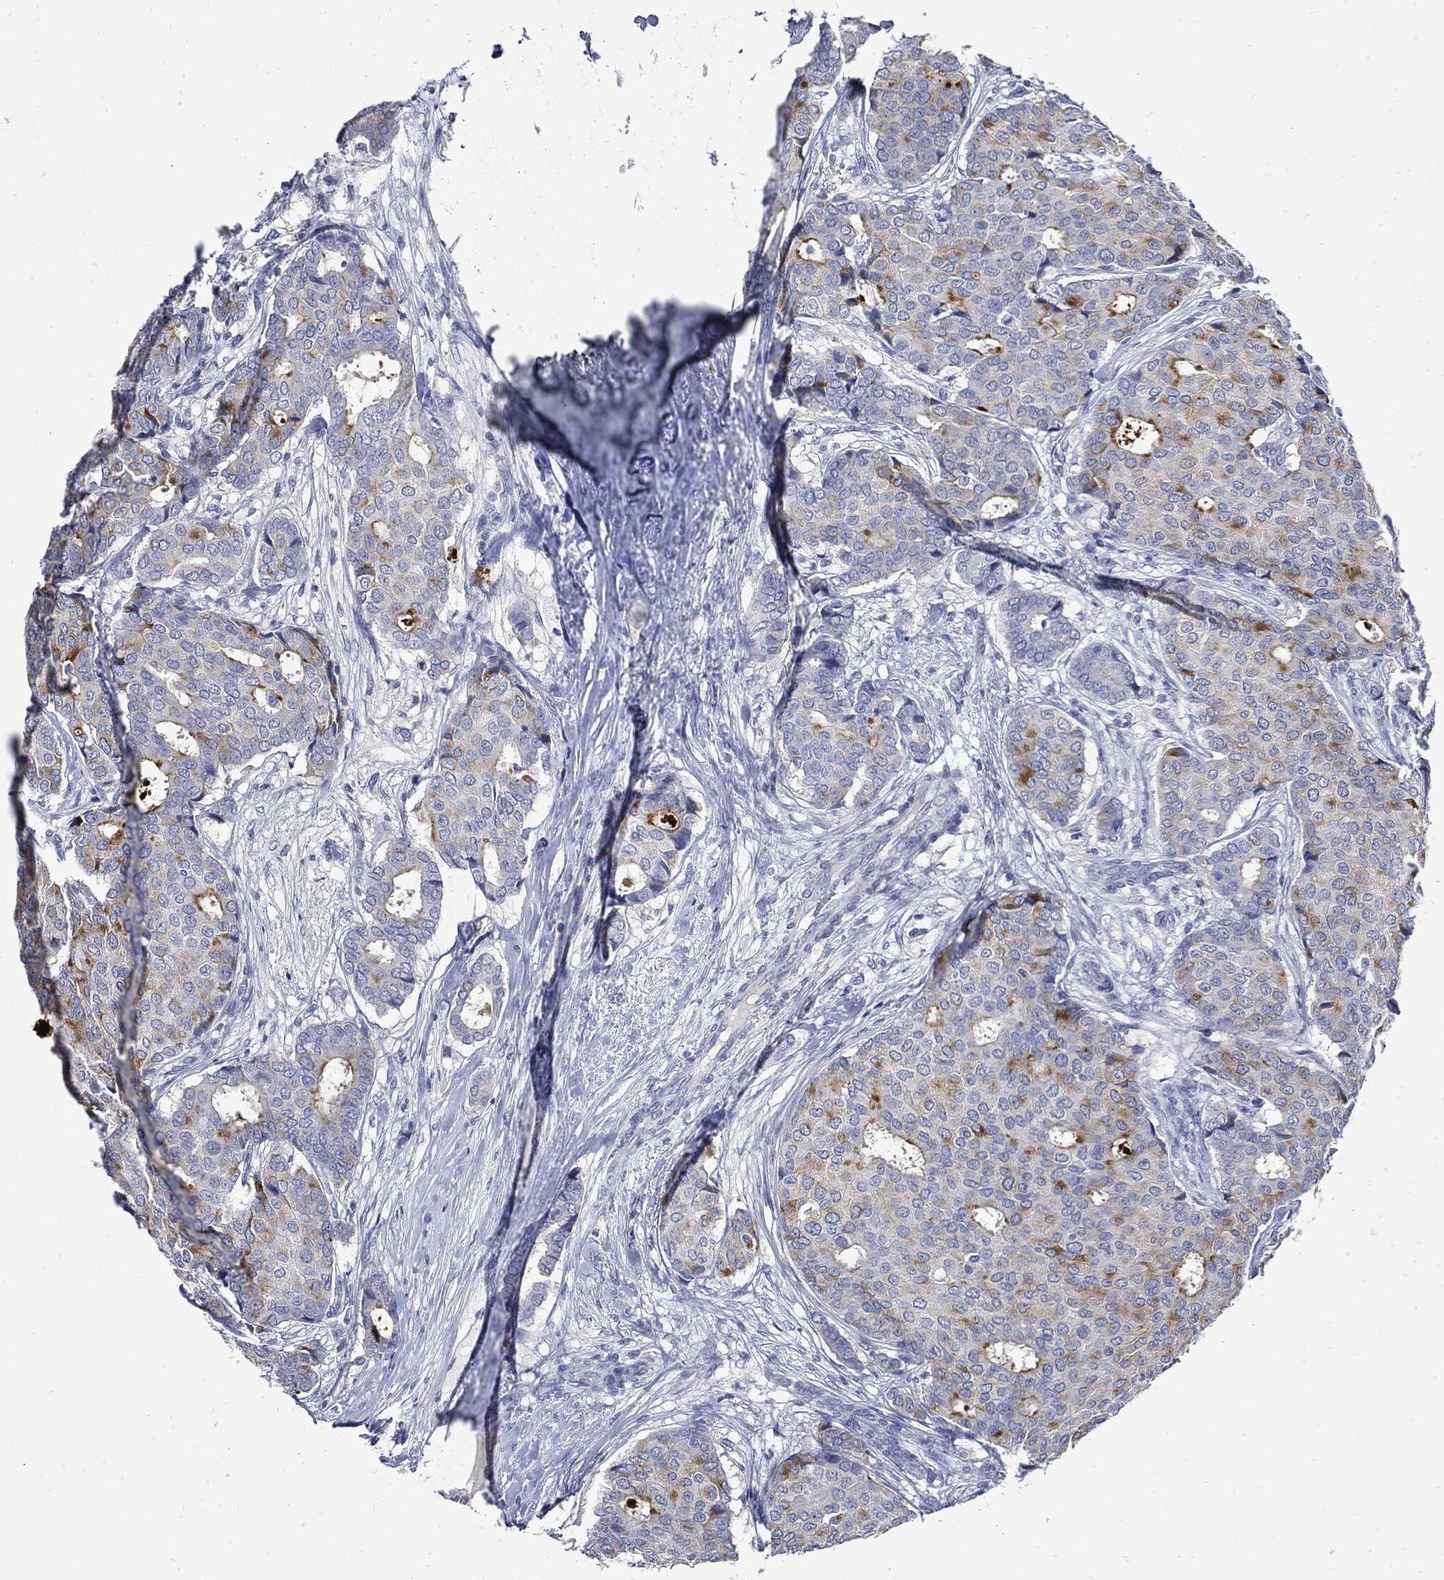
{"staining": {"intensity": "moderate", "quantity": "<25%", "location": "cytoplasmic/membranous"}, "tissue": "breast cancer", "cell_type": "Tumor cells", "image_type": "cancer", "snomed": [{"axis": "morphology", "description": "Duct carcinoma"}, {"axis": "topography", "description": "Breast"}], "caption": "DAB immunohistochemical staining of breast cancer (intraductal carcinoma) demonstrates moderate cytoplasmic/membranous protein staining in about <25% of tumor cells.", "gene": "CPE", "patient": {"sex": "female", "age": 75}}